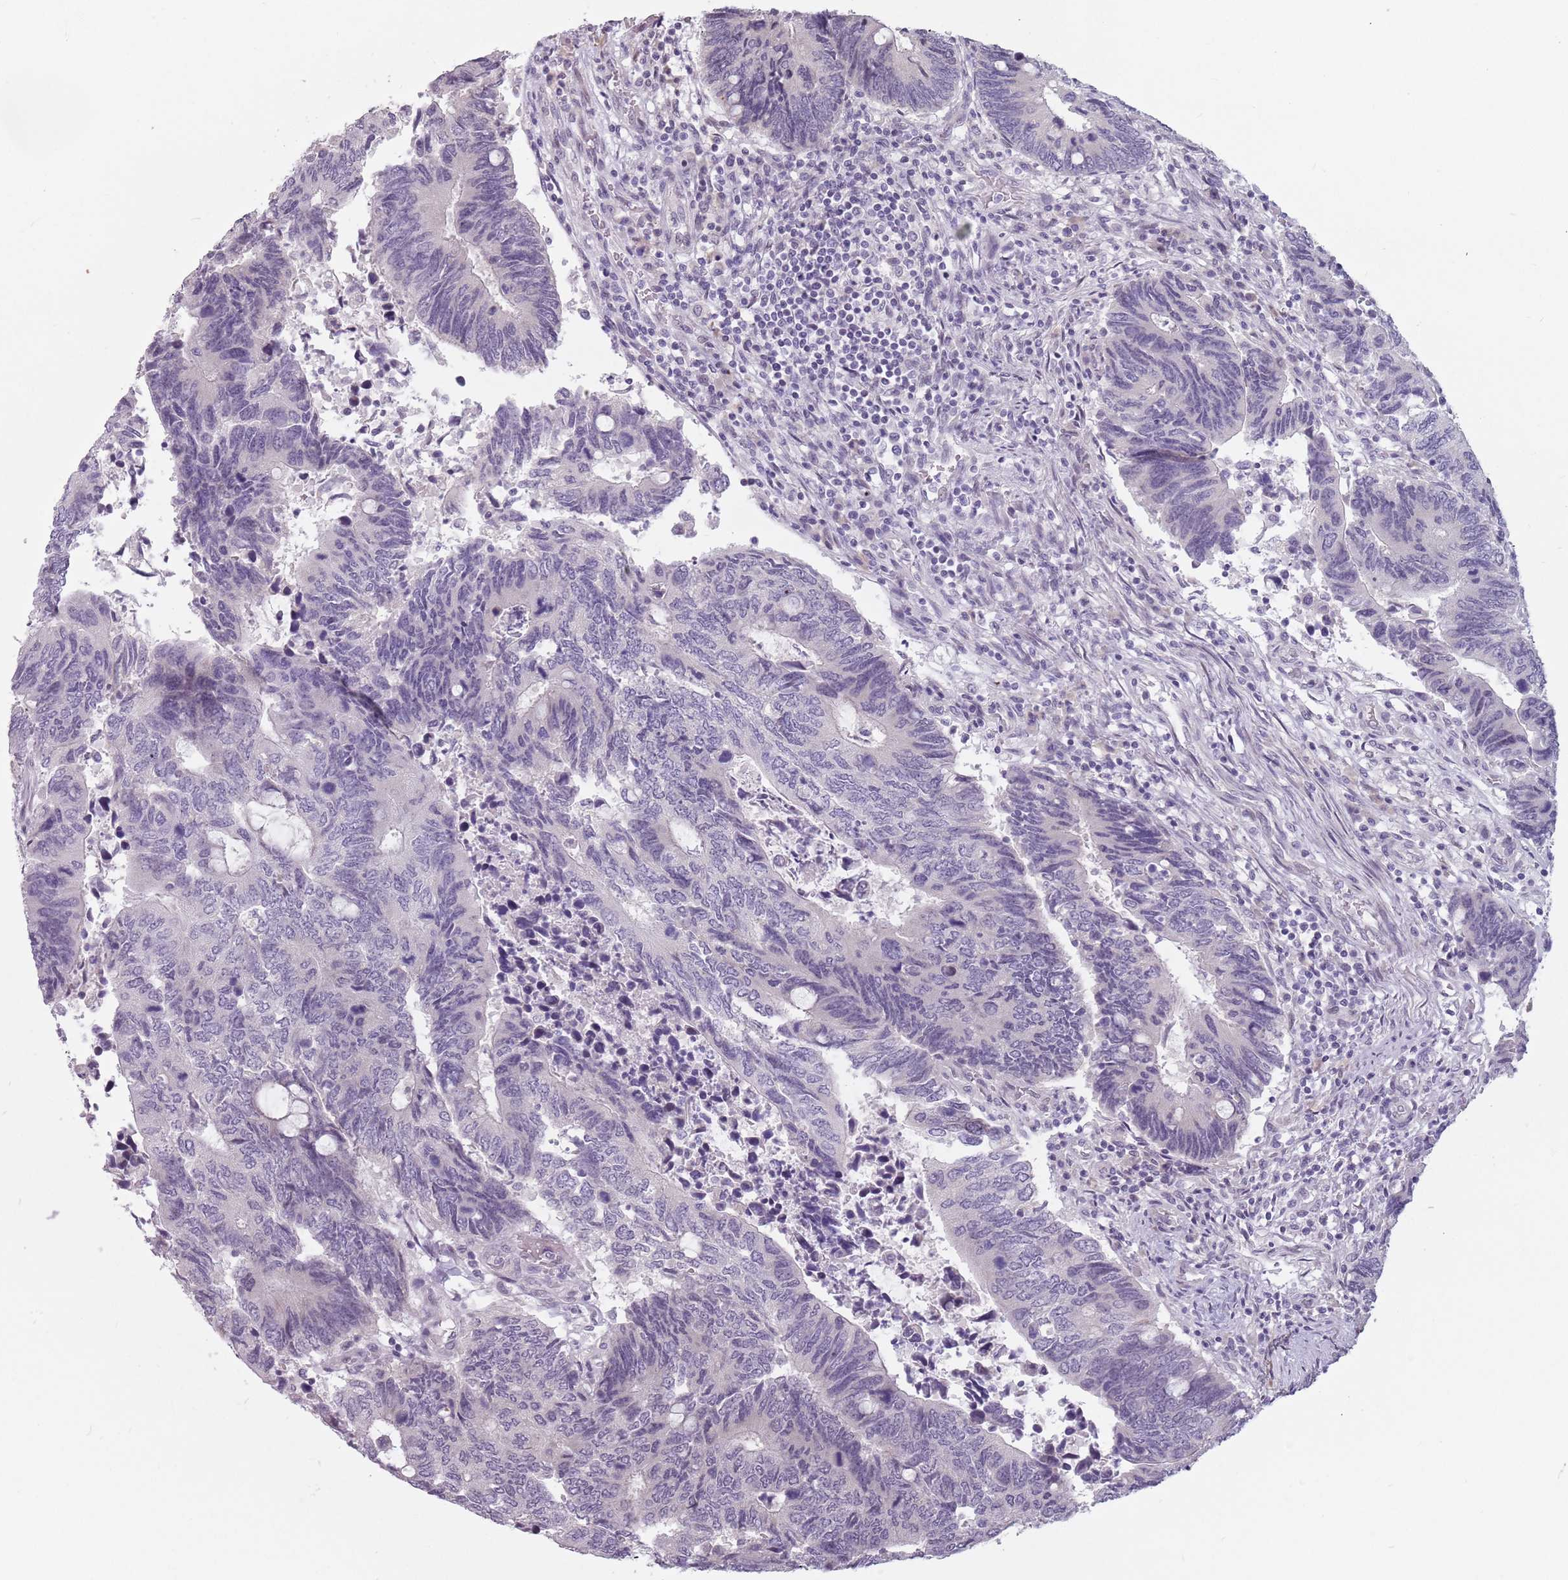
{"staining": {"intensity": "negative", "quantity": "none", "location": "none"}, "tissue": "colorectal cancer", "cell_type": "Tumor cells", "image_type": "cancer", "snomed": [{"axis": "morphology", "description": "Adenocarcinoma, NOS"}, {"axis": "topography", "description": "Colon"}], "caption": "This image is of colorectal adenocarcinoma stained with immunohistochemistry to label a protein in brown with the nuclei are counter-stained blue. There is no positivity in tumor cells.", "gene": "PTCHD1", "patient": {"sex": "male", "age": 87}}